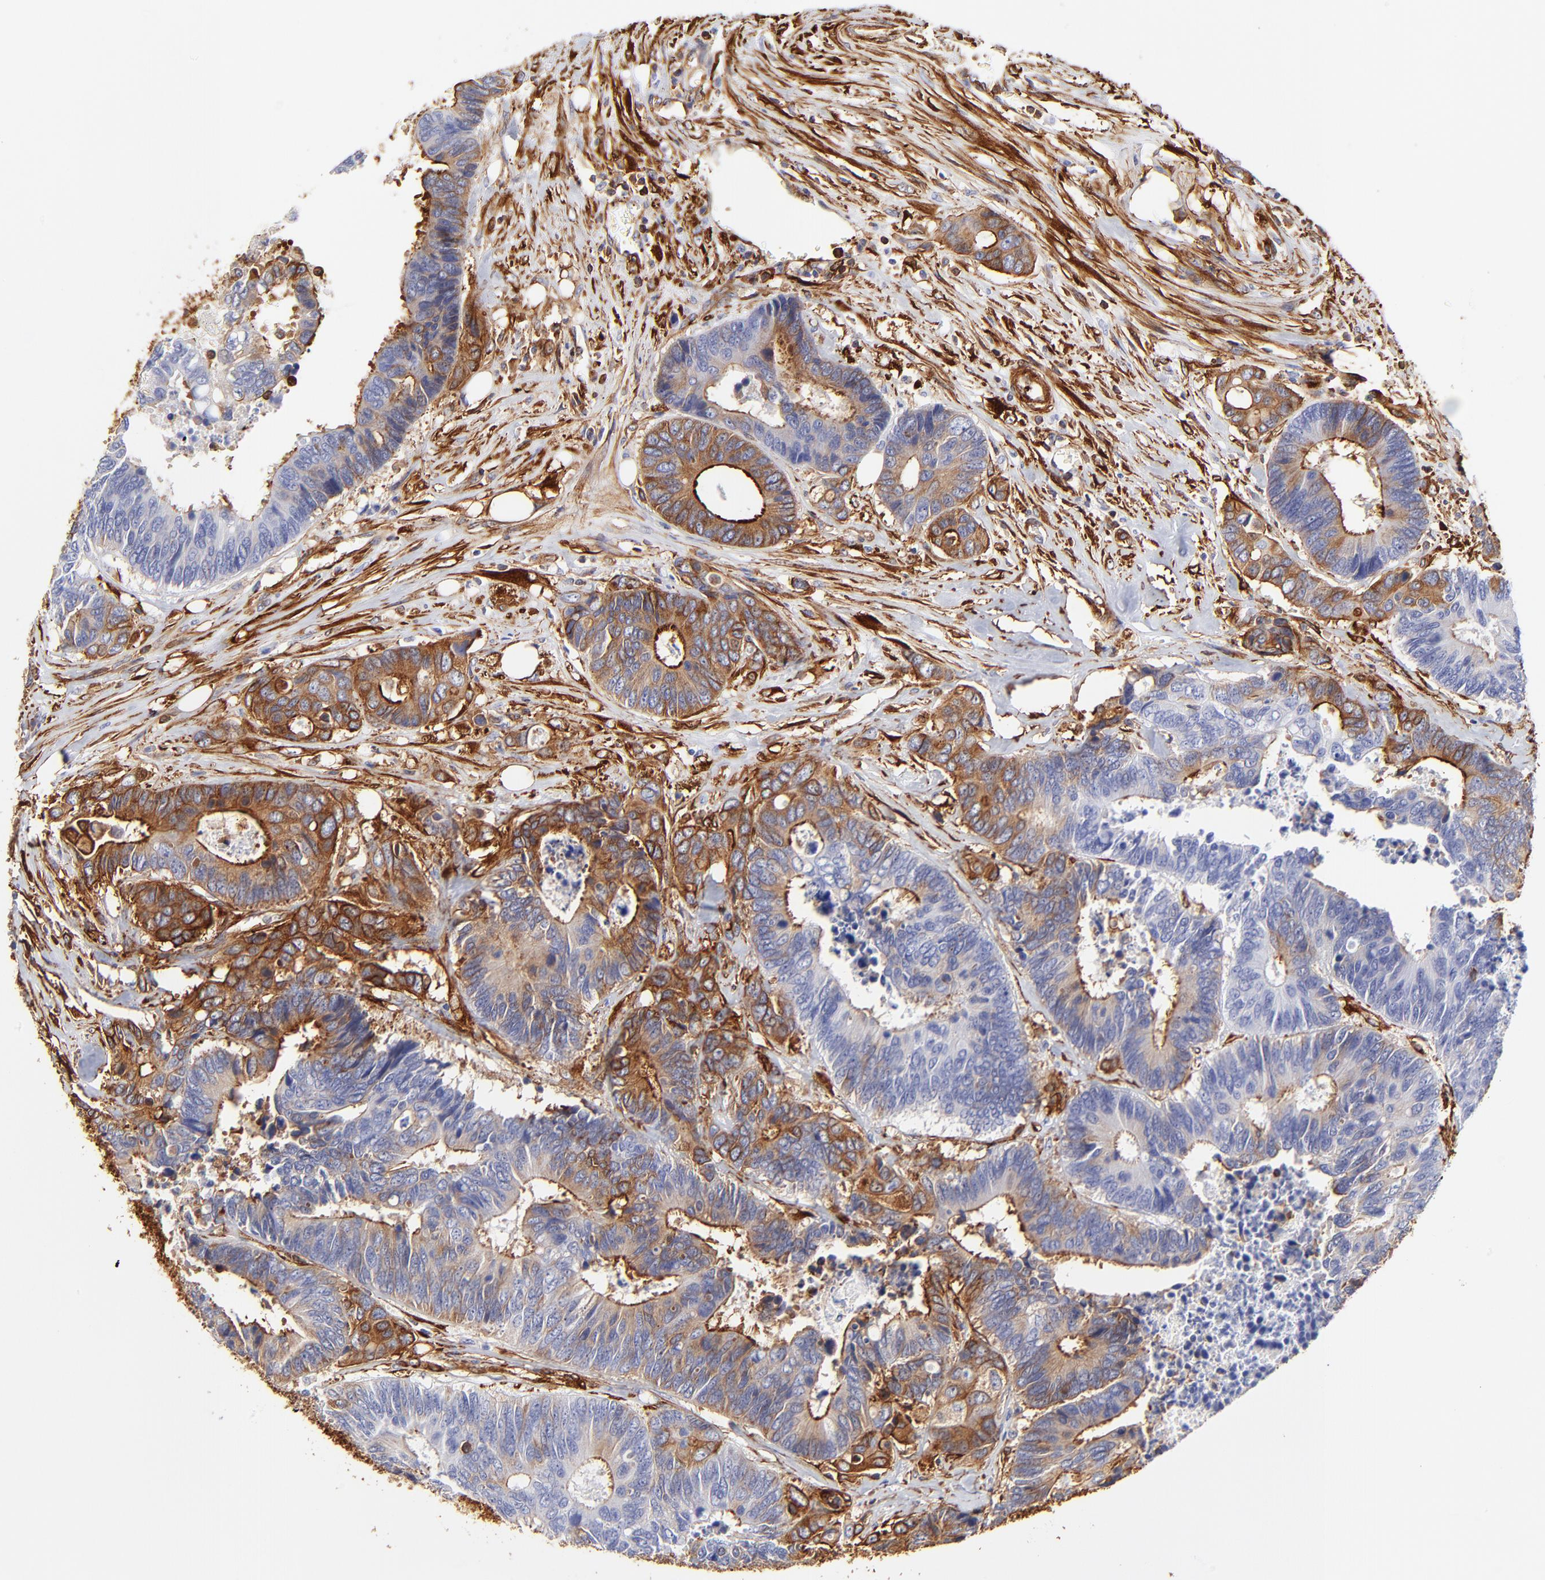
{"staining": {"intensity": "moderate", "quantity": ">75%", "location": "cytoplasmic/membranous"}, "tissue": "colorectal cancer", "cell_type": "Tumor cells", "image_type": "cancer", "snomed": [{"axis": "morphology", "description": "Adenocarcinoma, NOS"}, {"axis": "topography", "description": "Rectum"}], "caption": "Colorectal adenocarcinoma was stained to show a protein in brown. There is medium levels of moderate cytoplasmic/membranous positivity in about >75% of tumor cells.", "gene": "FLNA", "patient": {"sex": "male", "age": 55}}